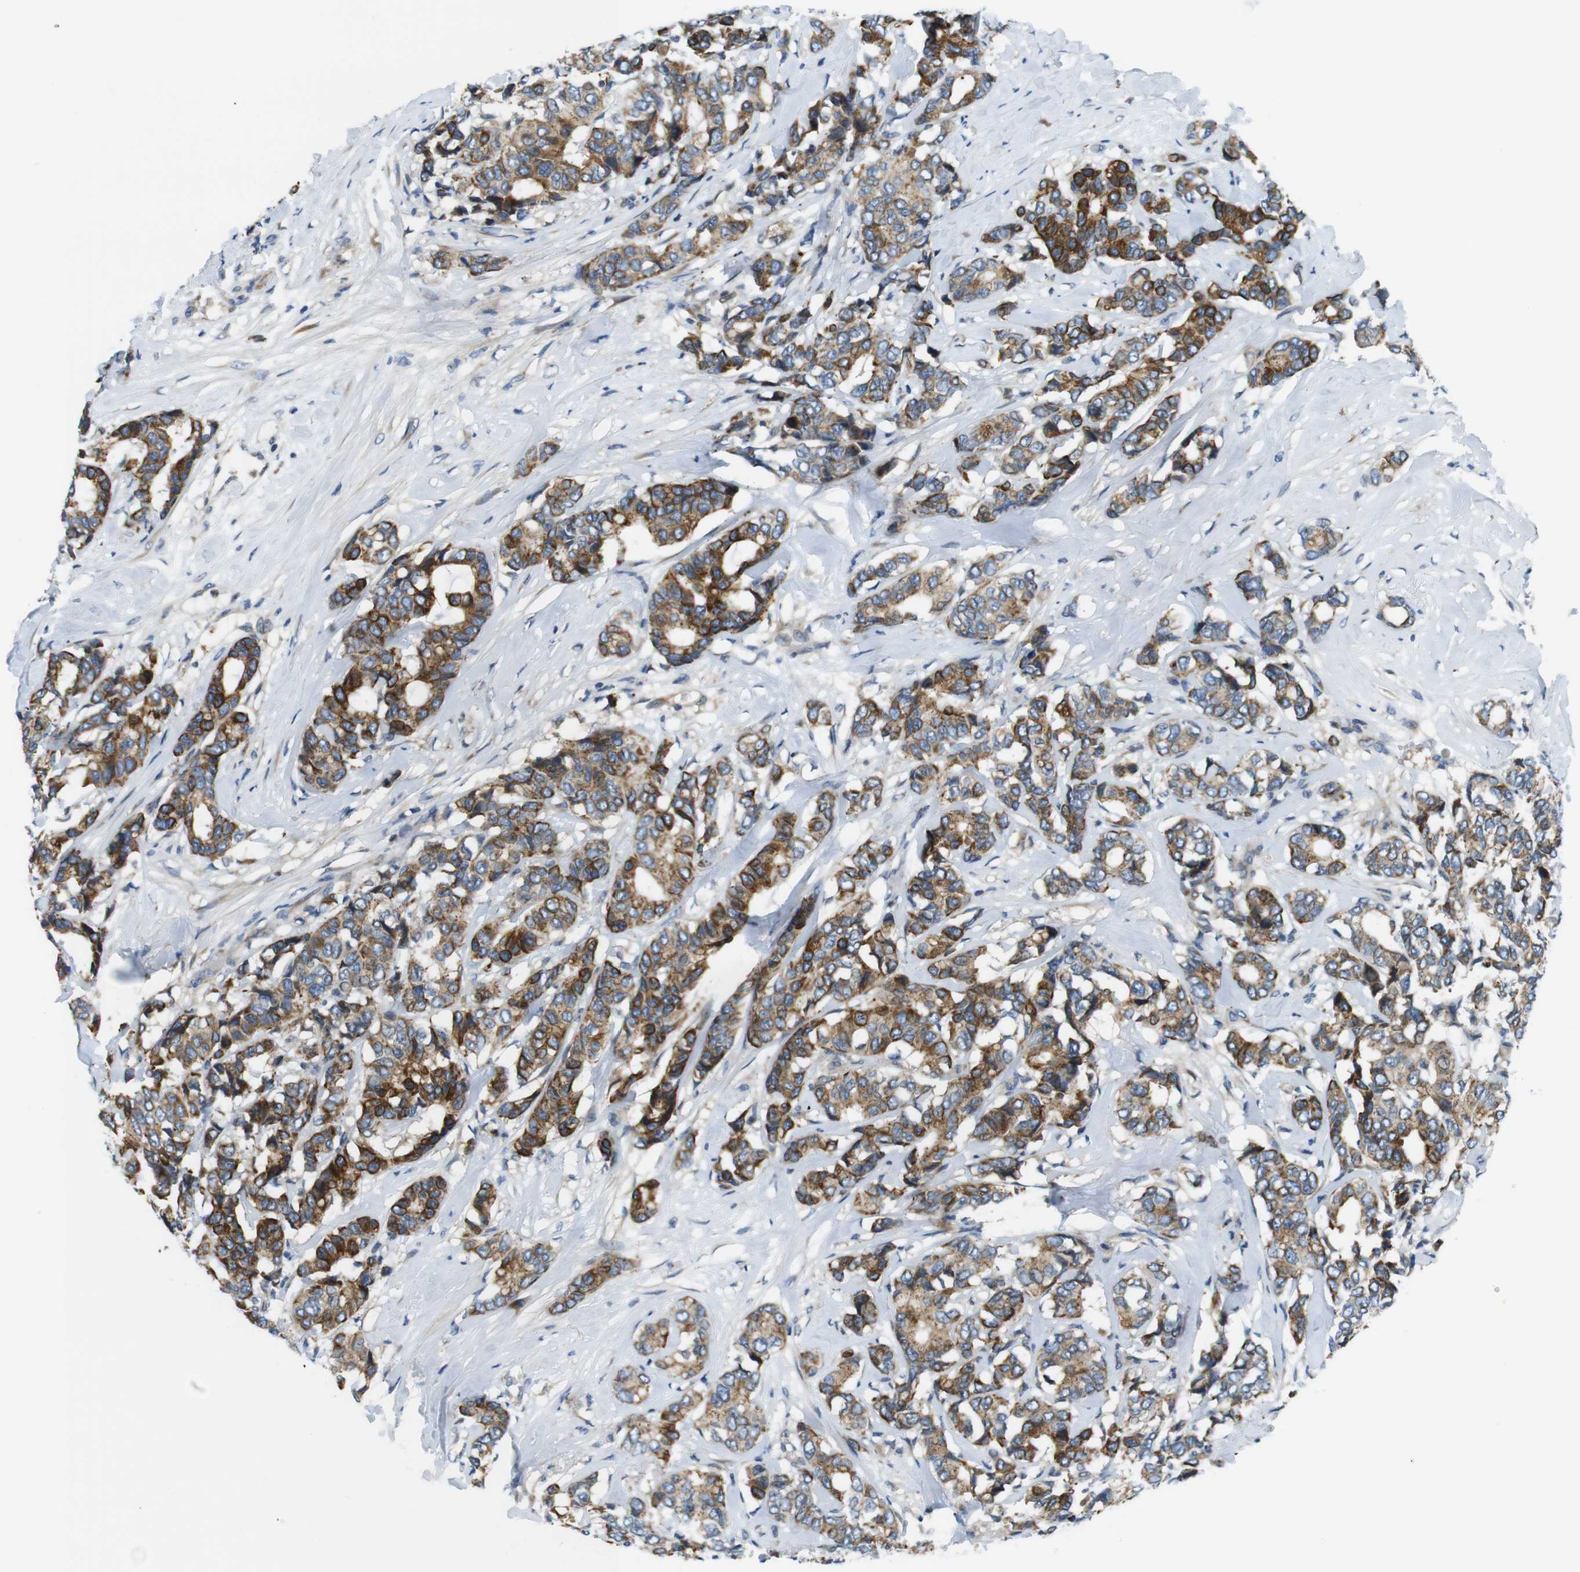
{"staining": {"intensity": "strong", "quantity": ">75%", "location": "cytoplasmic/membranous"}, "tissue": "breast cancer", "cell_type": "Tumor cells", "image_type": "cancer", "snomed": [{"axis": "morphology", "description": "Duct carcinoma"}, {"axis": "topography", "description": "Breast"}], "caption": "Brown immunohistochemical staining in invasive ductal carcinoma (breast) displays strong cytoplasmic/membranous positivity in approximately >75% of tumor cells. The protein of interest is shown in brown color, while the nuclei are stained blue.", "gene": "ZDHHC3", "patient": {"sex": "female", "age": 87}}